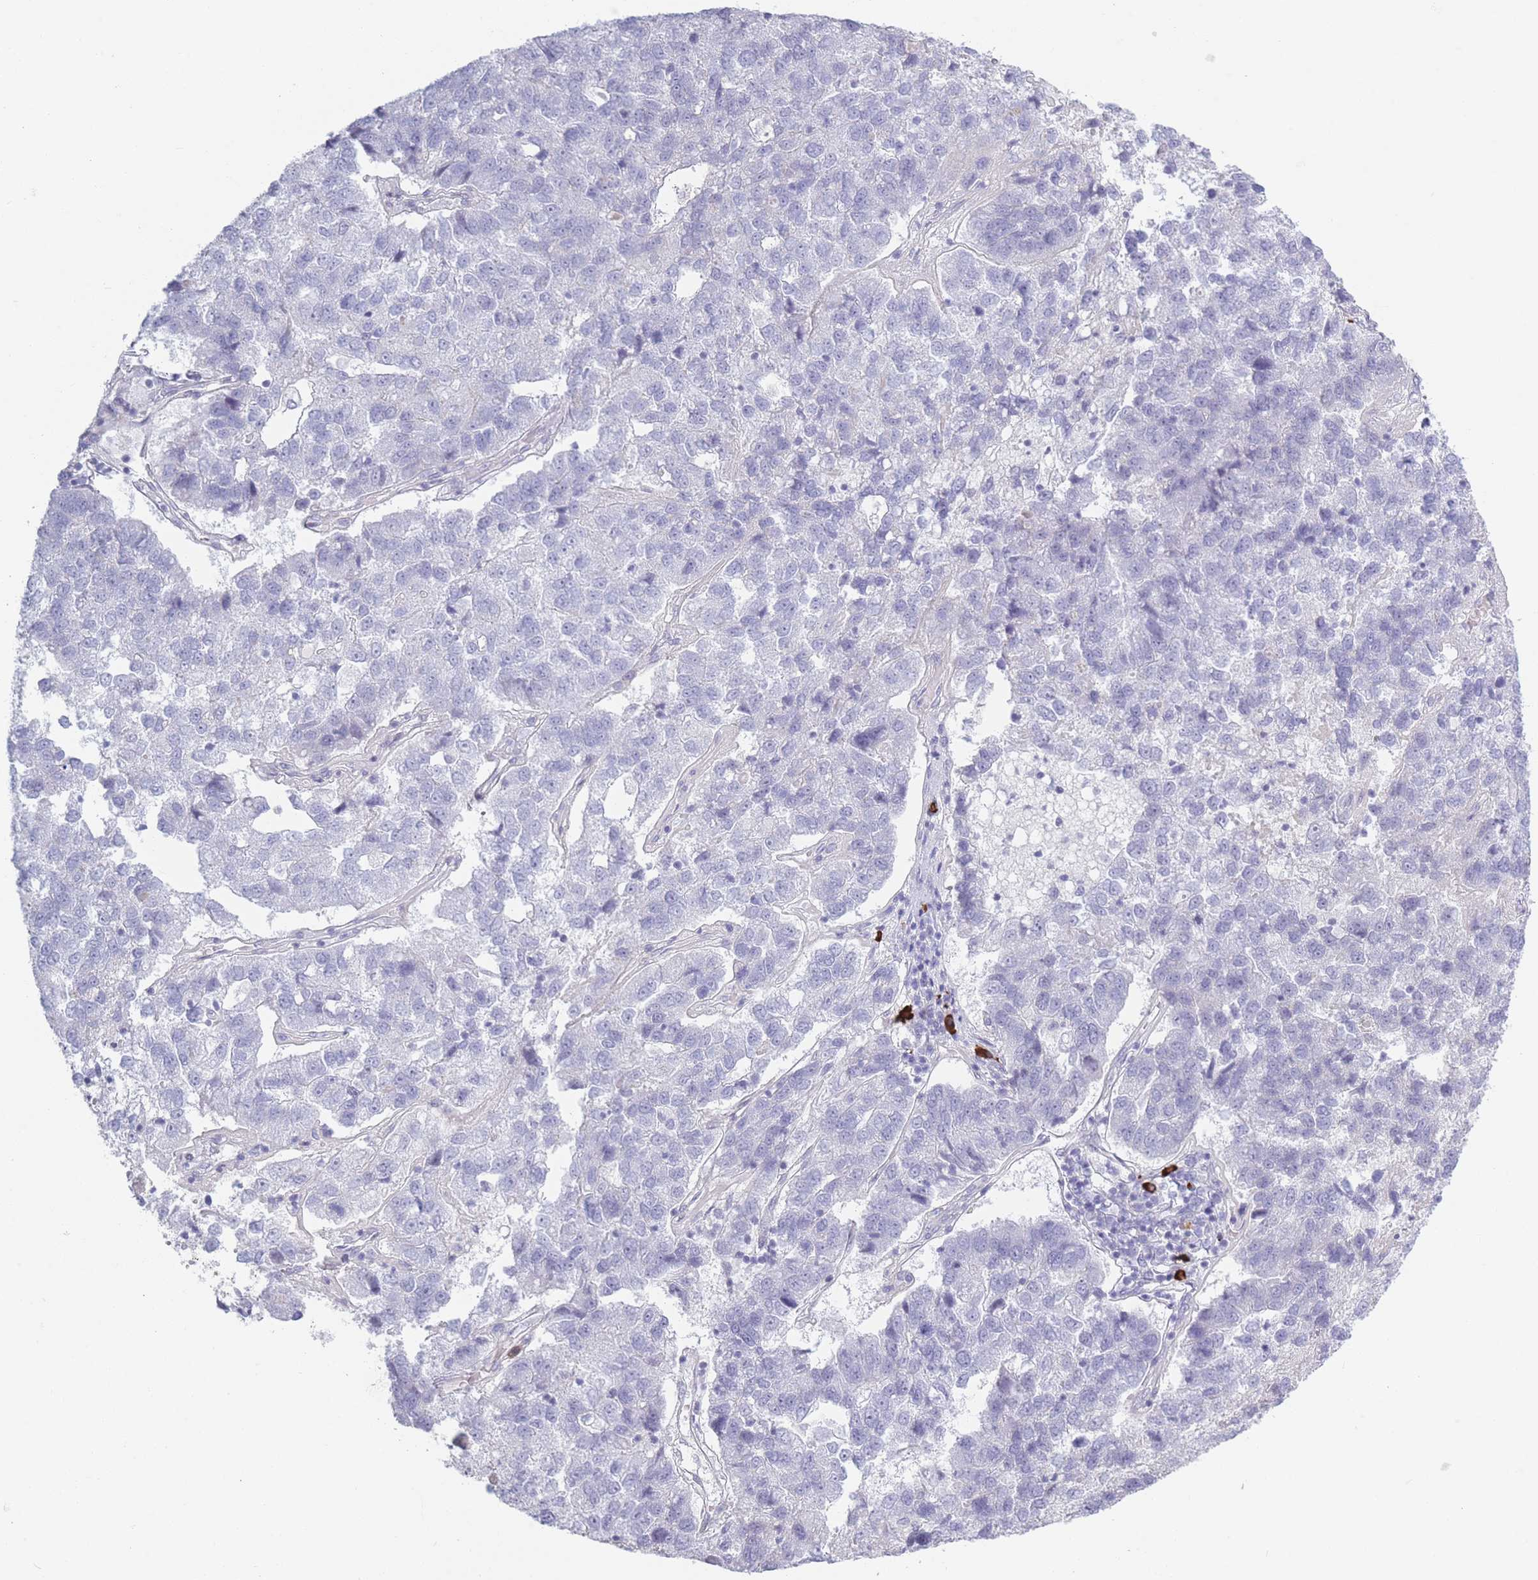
{"staining": {"intensity": "negative", "quantity": "none", "location": "none"}, "tissue": "pancreatic cancer", "cell_type": "Tumor cells", "image_type": "cancer", "snomed": [{"axis": "morphology", "description": "Adenocarcinoma, NOS"}, {"axis": "topography", "description": "Pancreas"}], "caption": "Pancreatic adenocarcinoma was stained to show a protein in brown. There is no significant staining in tumor cells. (DAB (3,3'-diaminobenzidine) immunohistochemistry (IHC), high magnification).", "gene": "PLEKHG2", "patient": {"sex": "female", "age": 61}}